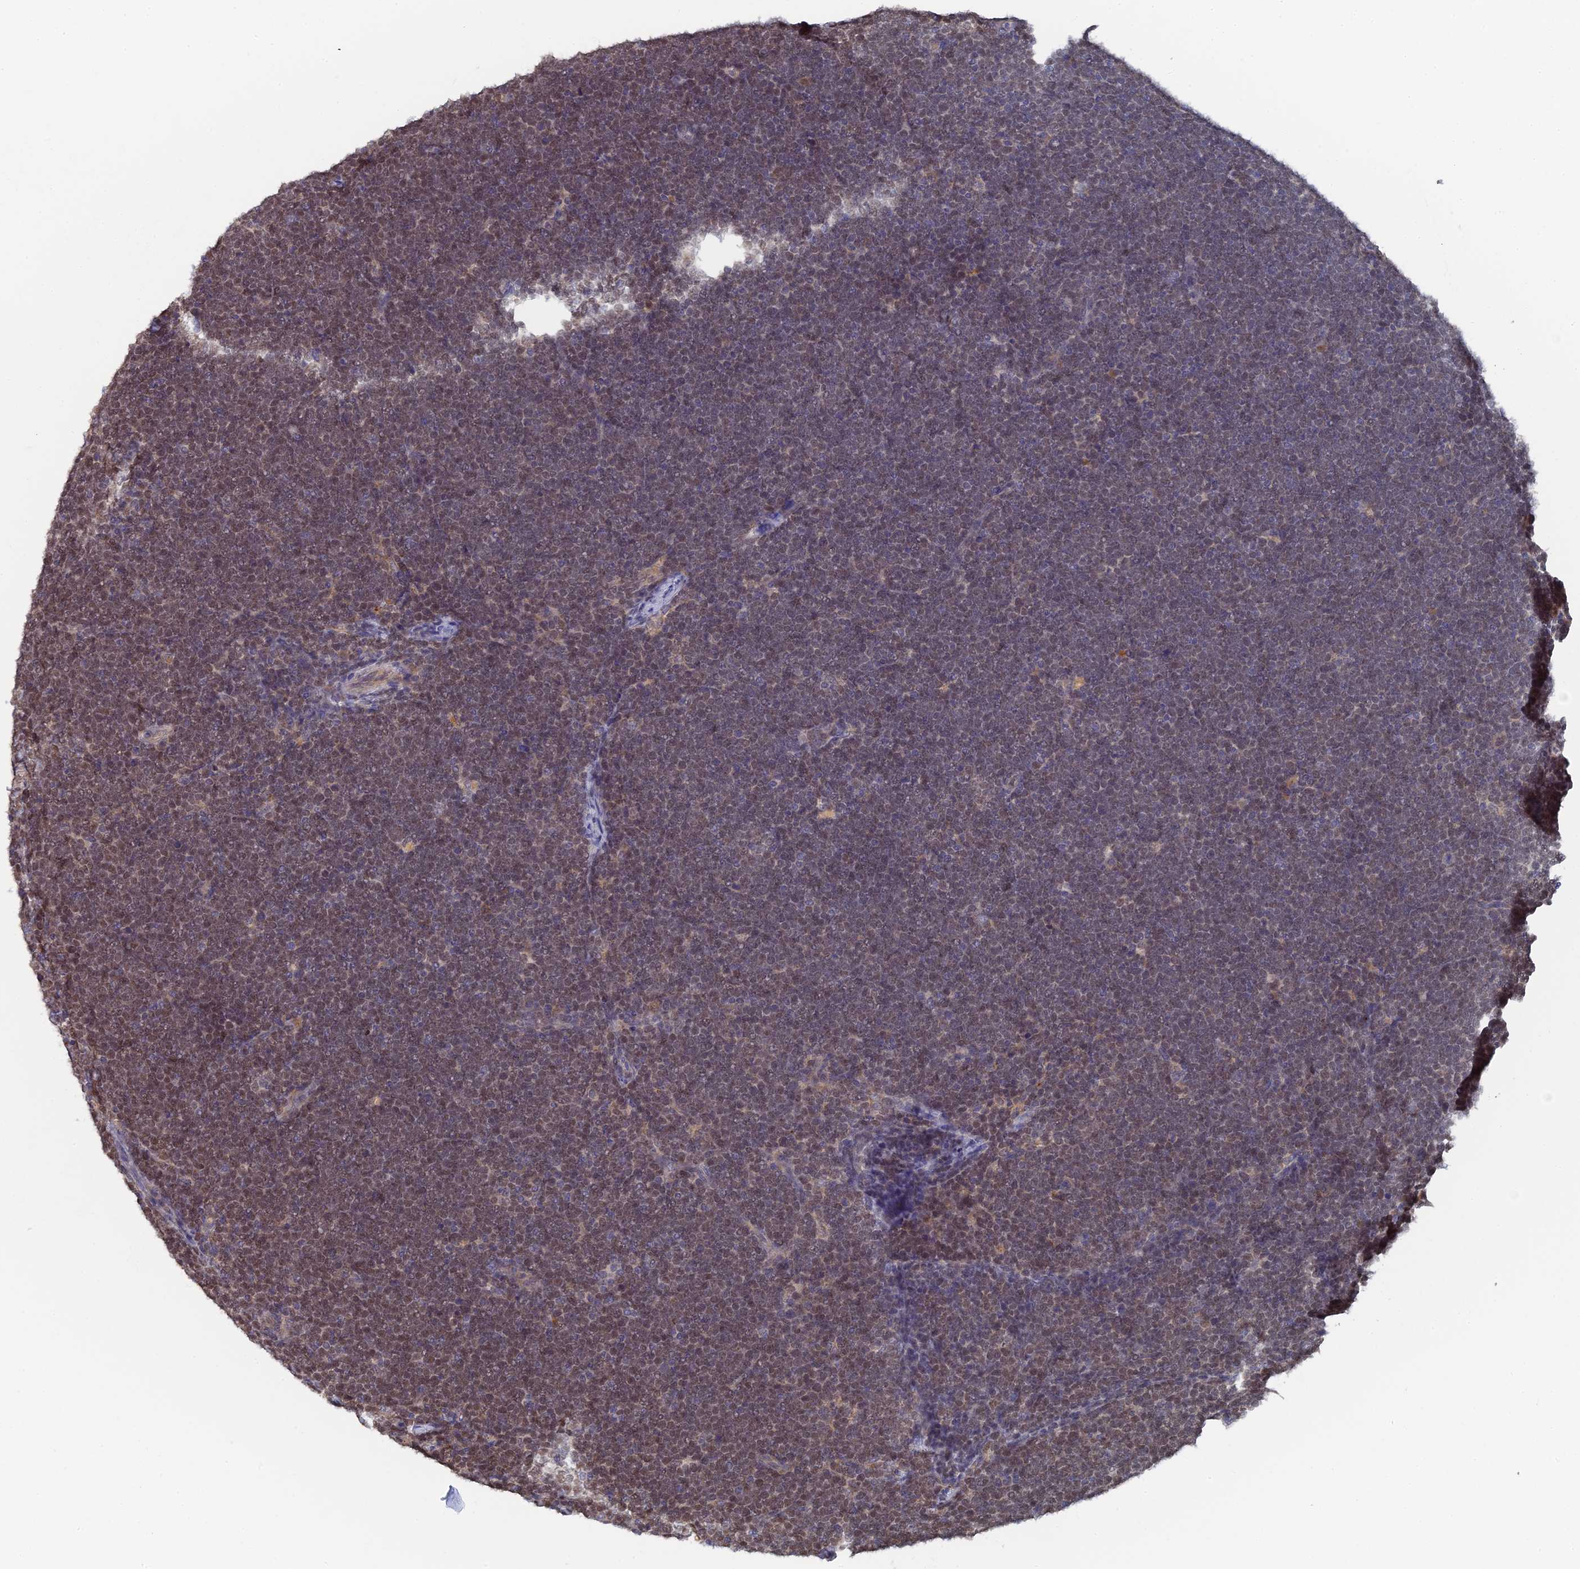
{"staining": {"intensity": "weak", "quantity": "25%-75%", "location": "nuclear"}, "tissue": "lymphoma", "cell_type": "Tumor cells", "image_type": "cancer", "snomed": [{"axis": "morphology", "description": "Malignant lymphoma, non-Hodgkin's type, High grade"}, {"axis": "topography", "description": "Lymph node"}], "caption": "Weak nuclear expression for a protein is present in about 25%-75% of tumor cells of malignant lymphoma, non-Hodgkin's type (high-grade) using IHC.", "gene": "MIGA2", "patient": {"sex": "male", "age": 13}}